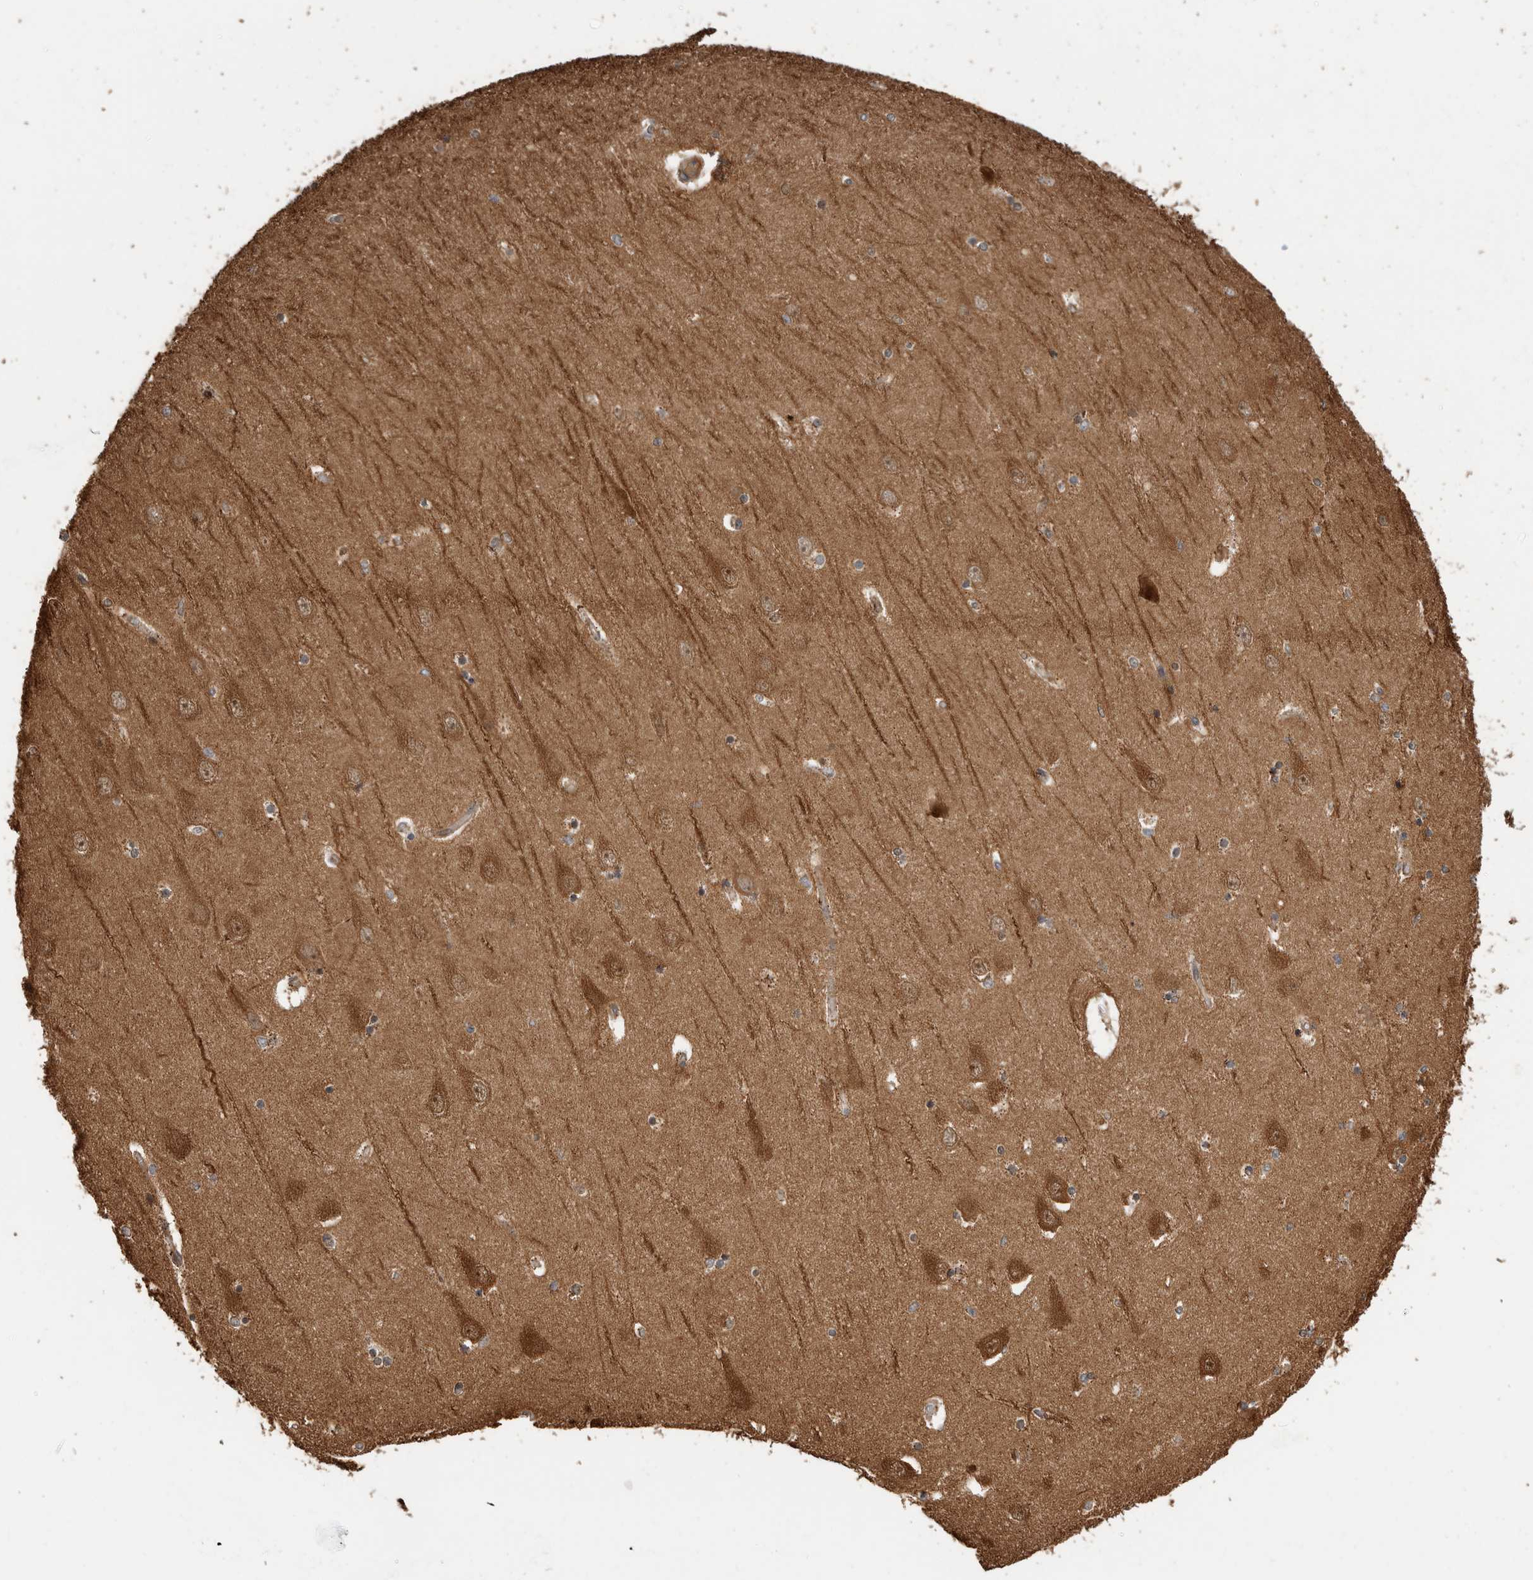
{"staining": {"intensity": "moderate", "quantity": "25%-75%", "location": "cytoplasmic/membranous"}, "tissue": "hippocampus", "cell_type": "Glial cells", "image_type": "normal", "snomed": [{"axis": "morphology", "description": "Normal tissue, NOS"}, {"axis": "topography", "description": "Hippocampus"}], "caption": "About 25%-75% of glial cells in benign hippocampus exhibit moderate cytoplasmic/membranous protein staining as visualized by brown immunohistochemical staining.", "gene": "PCDHB15", "patient": {"sex": "female", "age": 54}}